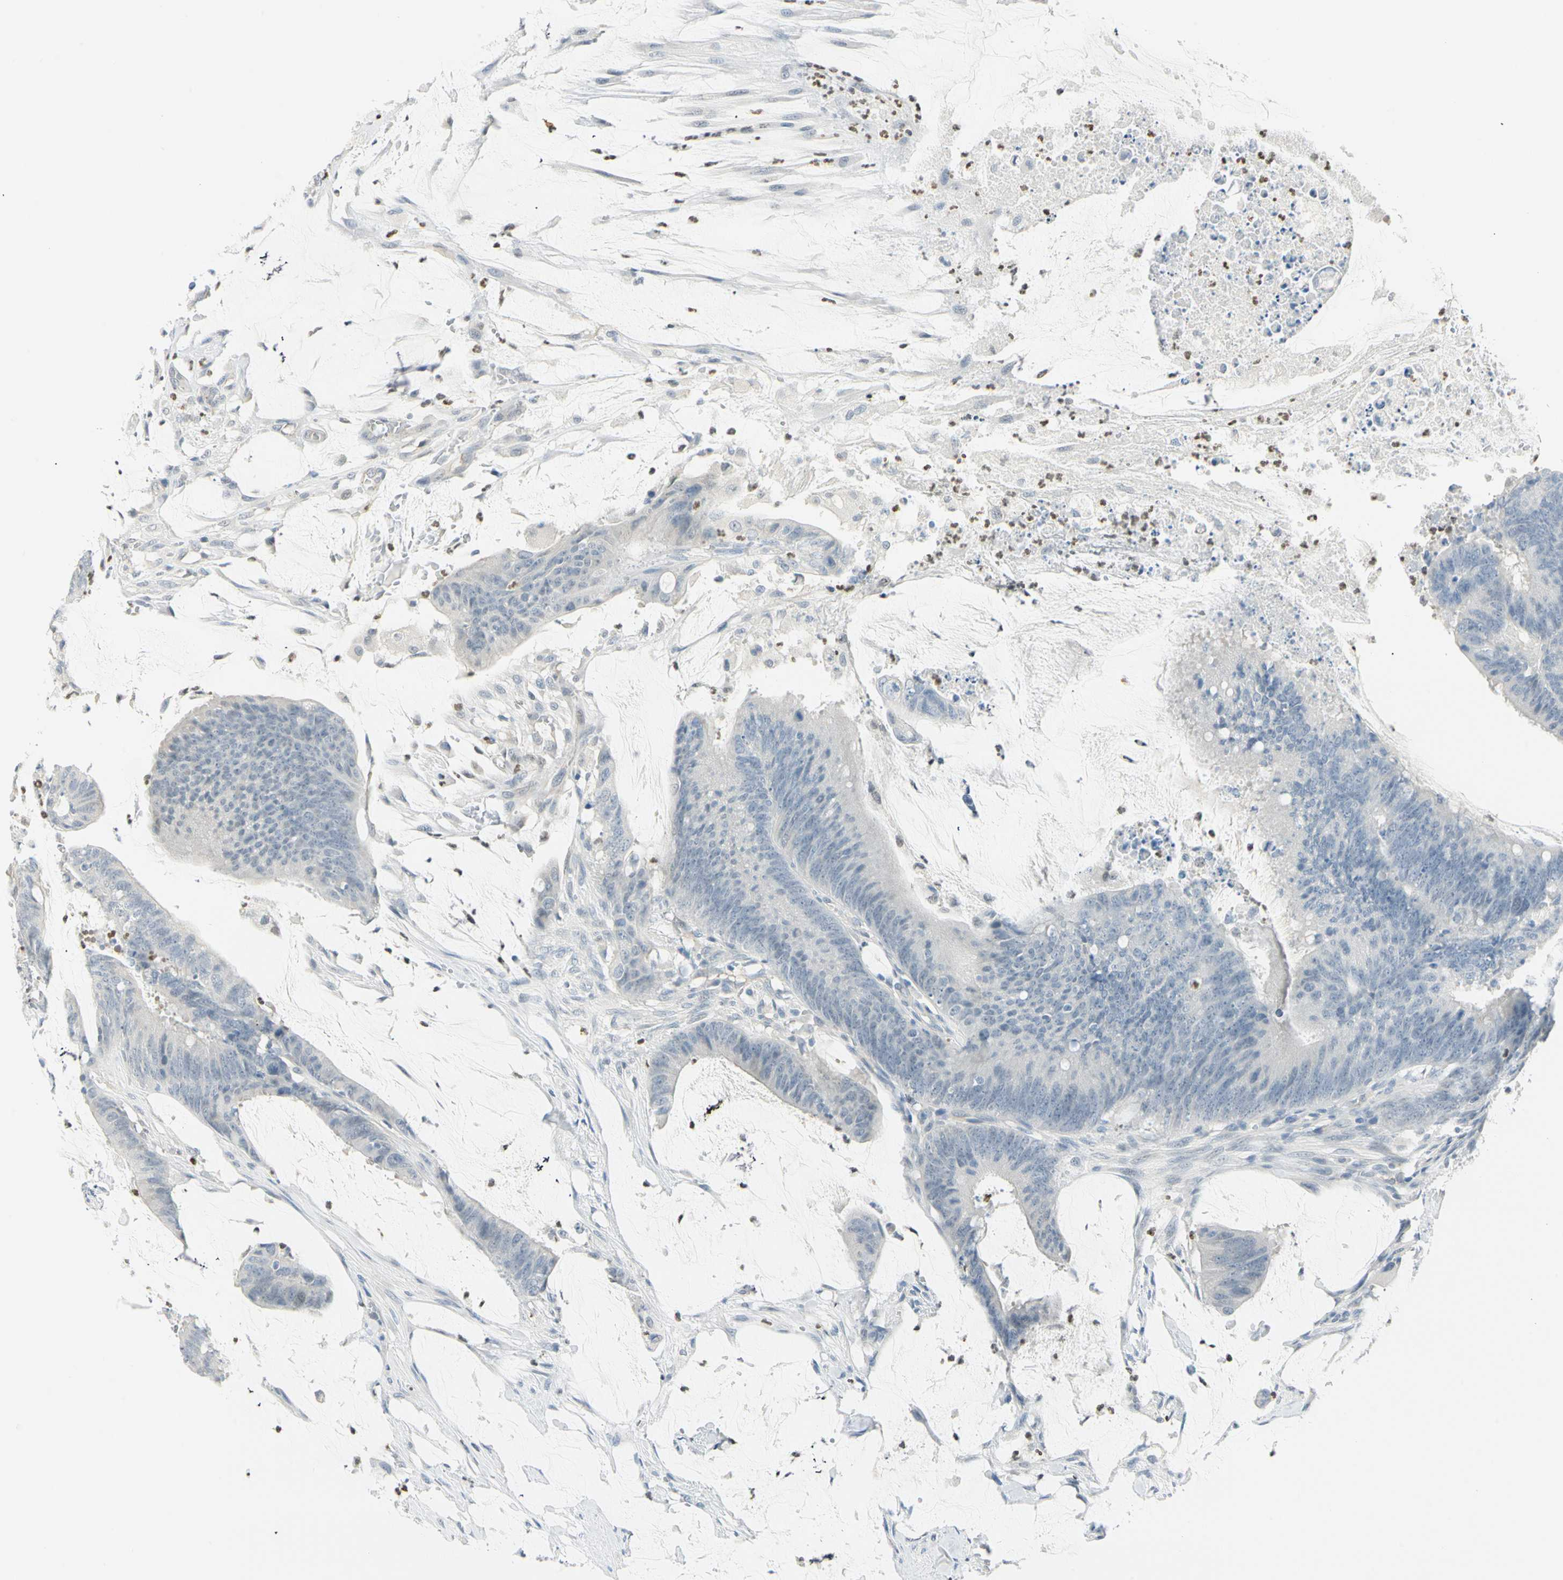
{"staining": {"intensity": "negative", "quantity": "none", "location": "none"}, "tissue": "colorectal cancer", "cell_type": "Tumor cells", "image_type": "cancer", "snomed": [{"axis": "morphology", "description": "Adenocarcinoma, NOS"}, {"axis": "topography", "description": "Rectum"}], "caption": "Photomicrograph shows no protein staining in tumor cells of colorectal adenocarcinoma tissue.", "gene": "MLLT10", "patient": {"sex": "female", "age": 66}}